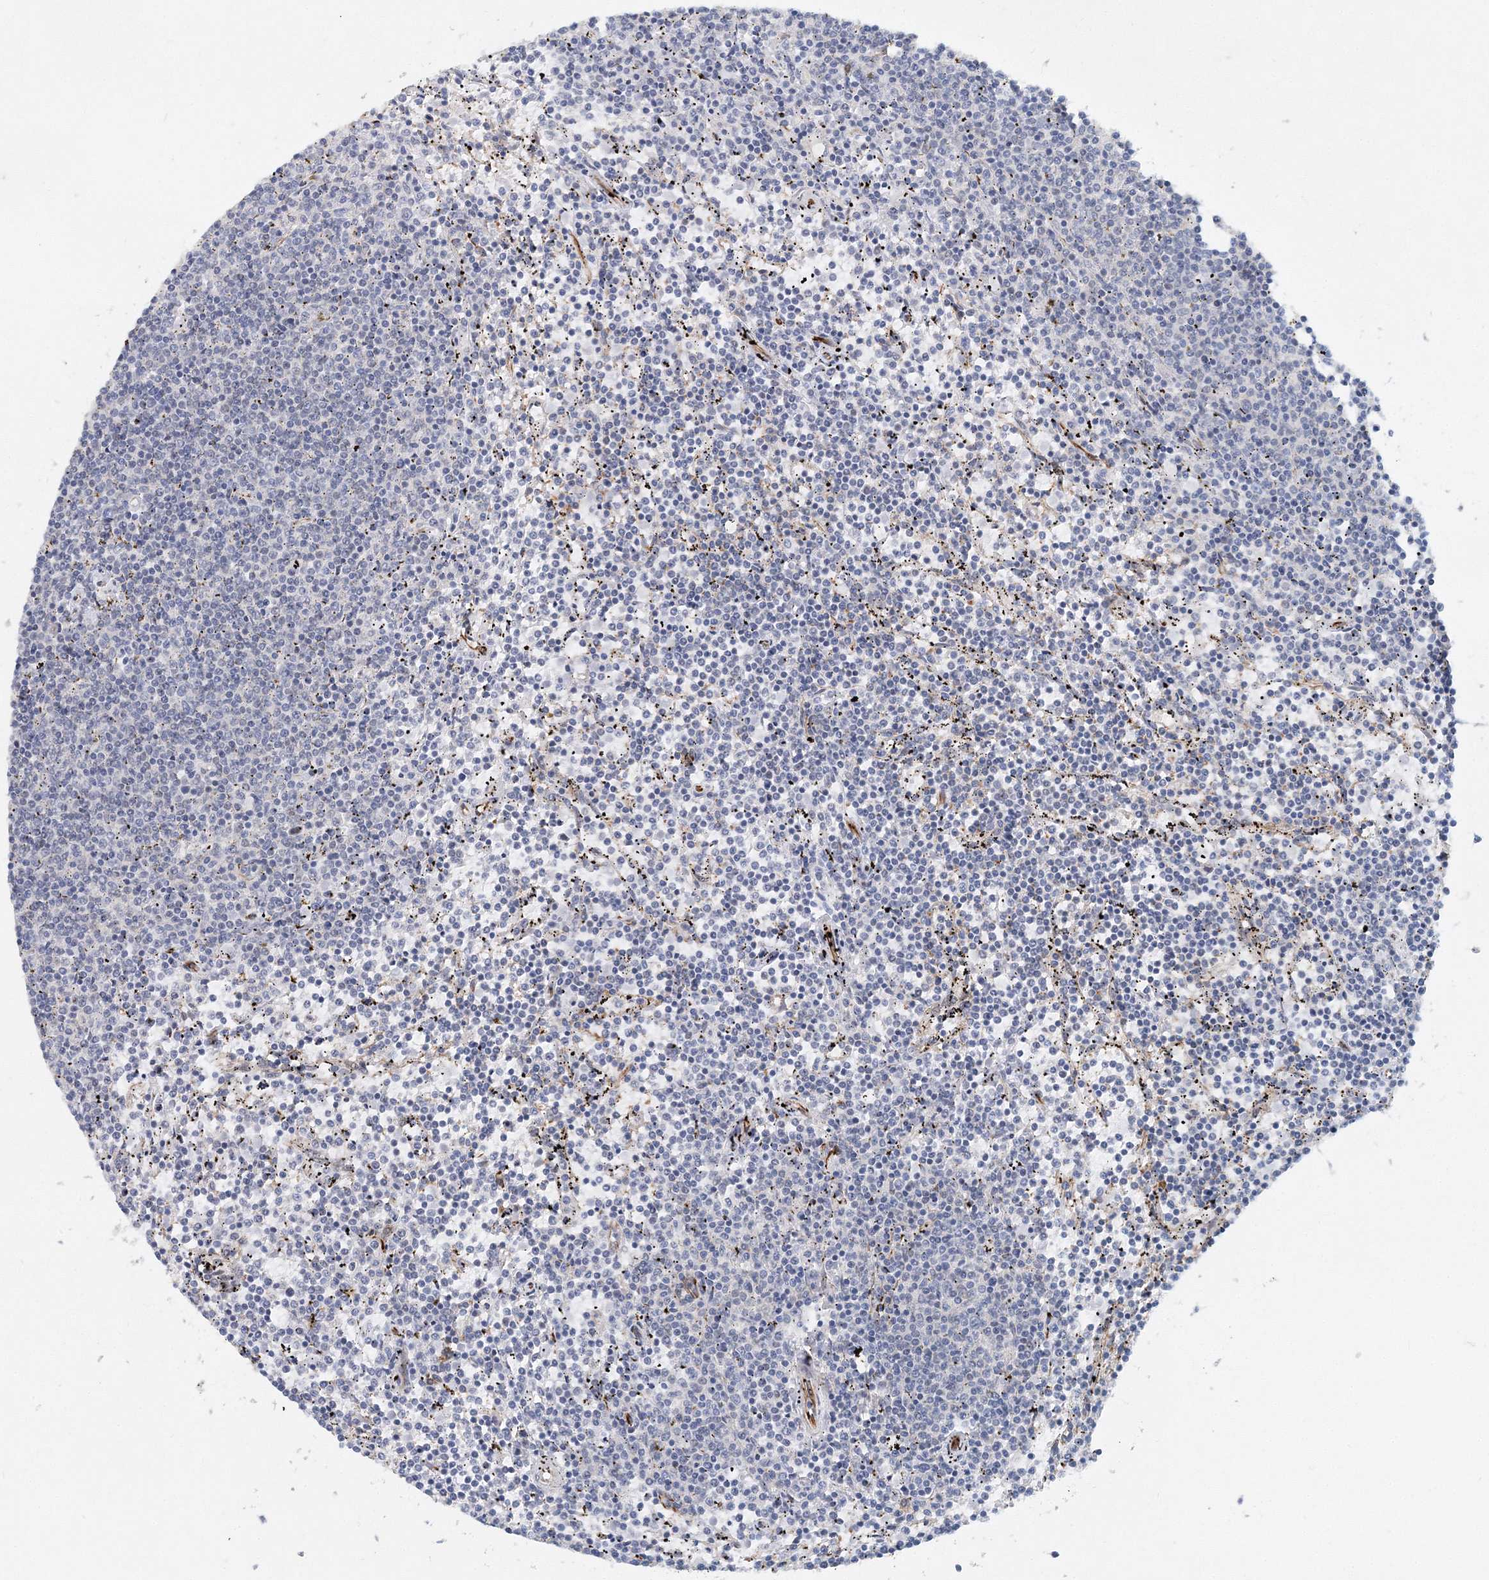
{"staining": {"intensity": "negative", "quantity": "none", "location": "none"}, "tissue": "lymphoma", "cell_type": "Tumor cells", "image_type": "cancer", "snomed": [{"axis": "morphology", "description": "Malignant lymphoma, non-Hodgkin's type, Low grade"}, {"axis": "topography", "description": "Spleen"}], "caption": "IHC photomicrograph of low-grade malignant lymphoma, non-Hodgkin's type stained for a protein (brown), which reveals no expression in tumor cells. (DAB immunohistochemistry visualized using brightfield microscopy, high magnification).", "gene": "UIMC1", "patient": {"sex": "female", "age": 50}}